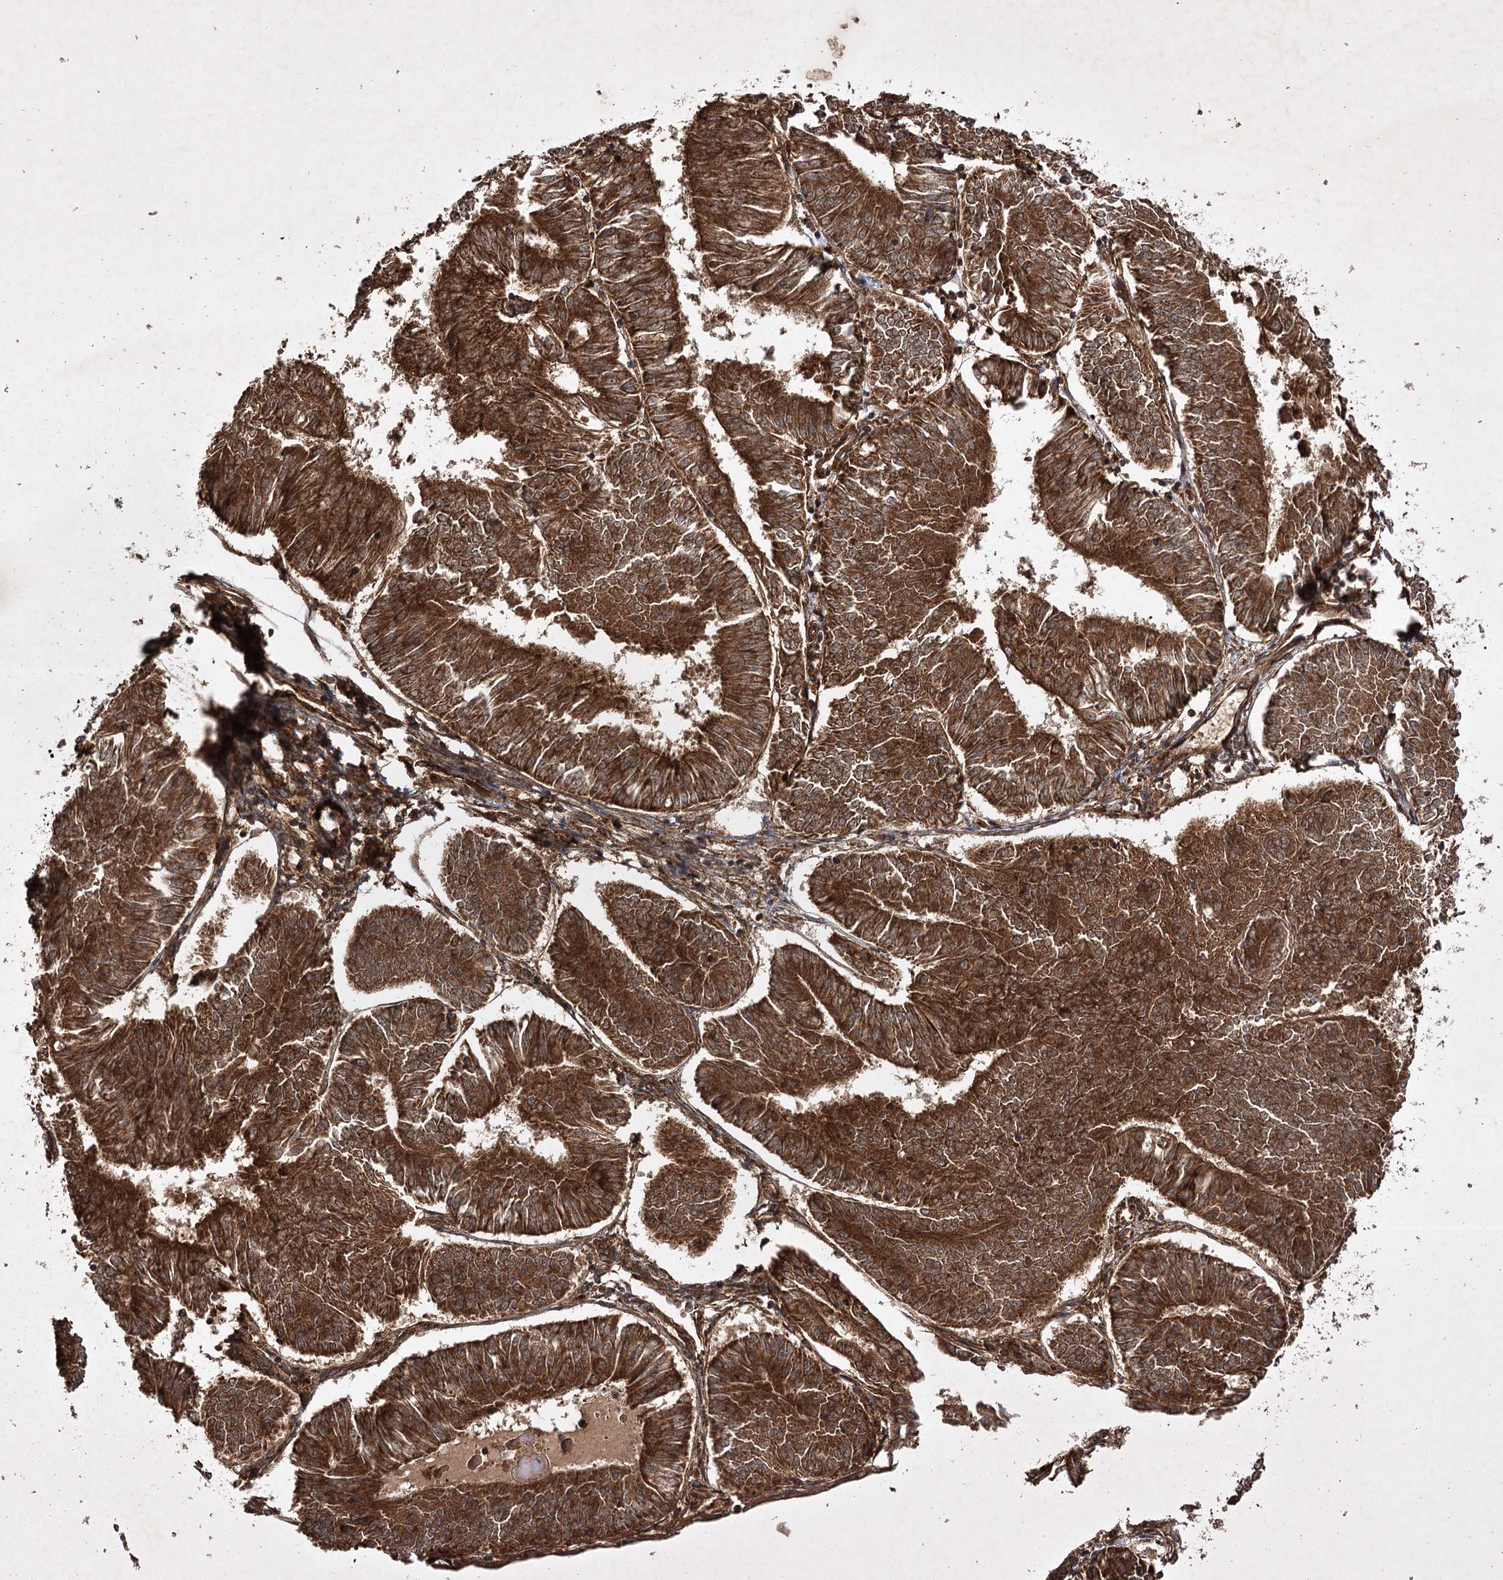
{"staining": {"intensity": "strong", "quantity": ">75%", "location": "cytoplasmic/membranous"}, "tissue": "endometrial cancer", "cell_type": "Tumor cells", "image_type": "cancer", "snomed": [{"axis": "morphology", "description": "Adenocarcinoma, NOS"}, {"axis": "topography", "description": "Endometrium"}], "caption": "This micrograph exhibits immunohistochemistry (IHC) staining of human endometrial adenocarcinoma, with high strong cytoplasmic/membranous positivity in about >75% of tumor cells.", "gene": "DNAJC13", "patient": {"sex": "female", "age": 58}}